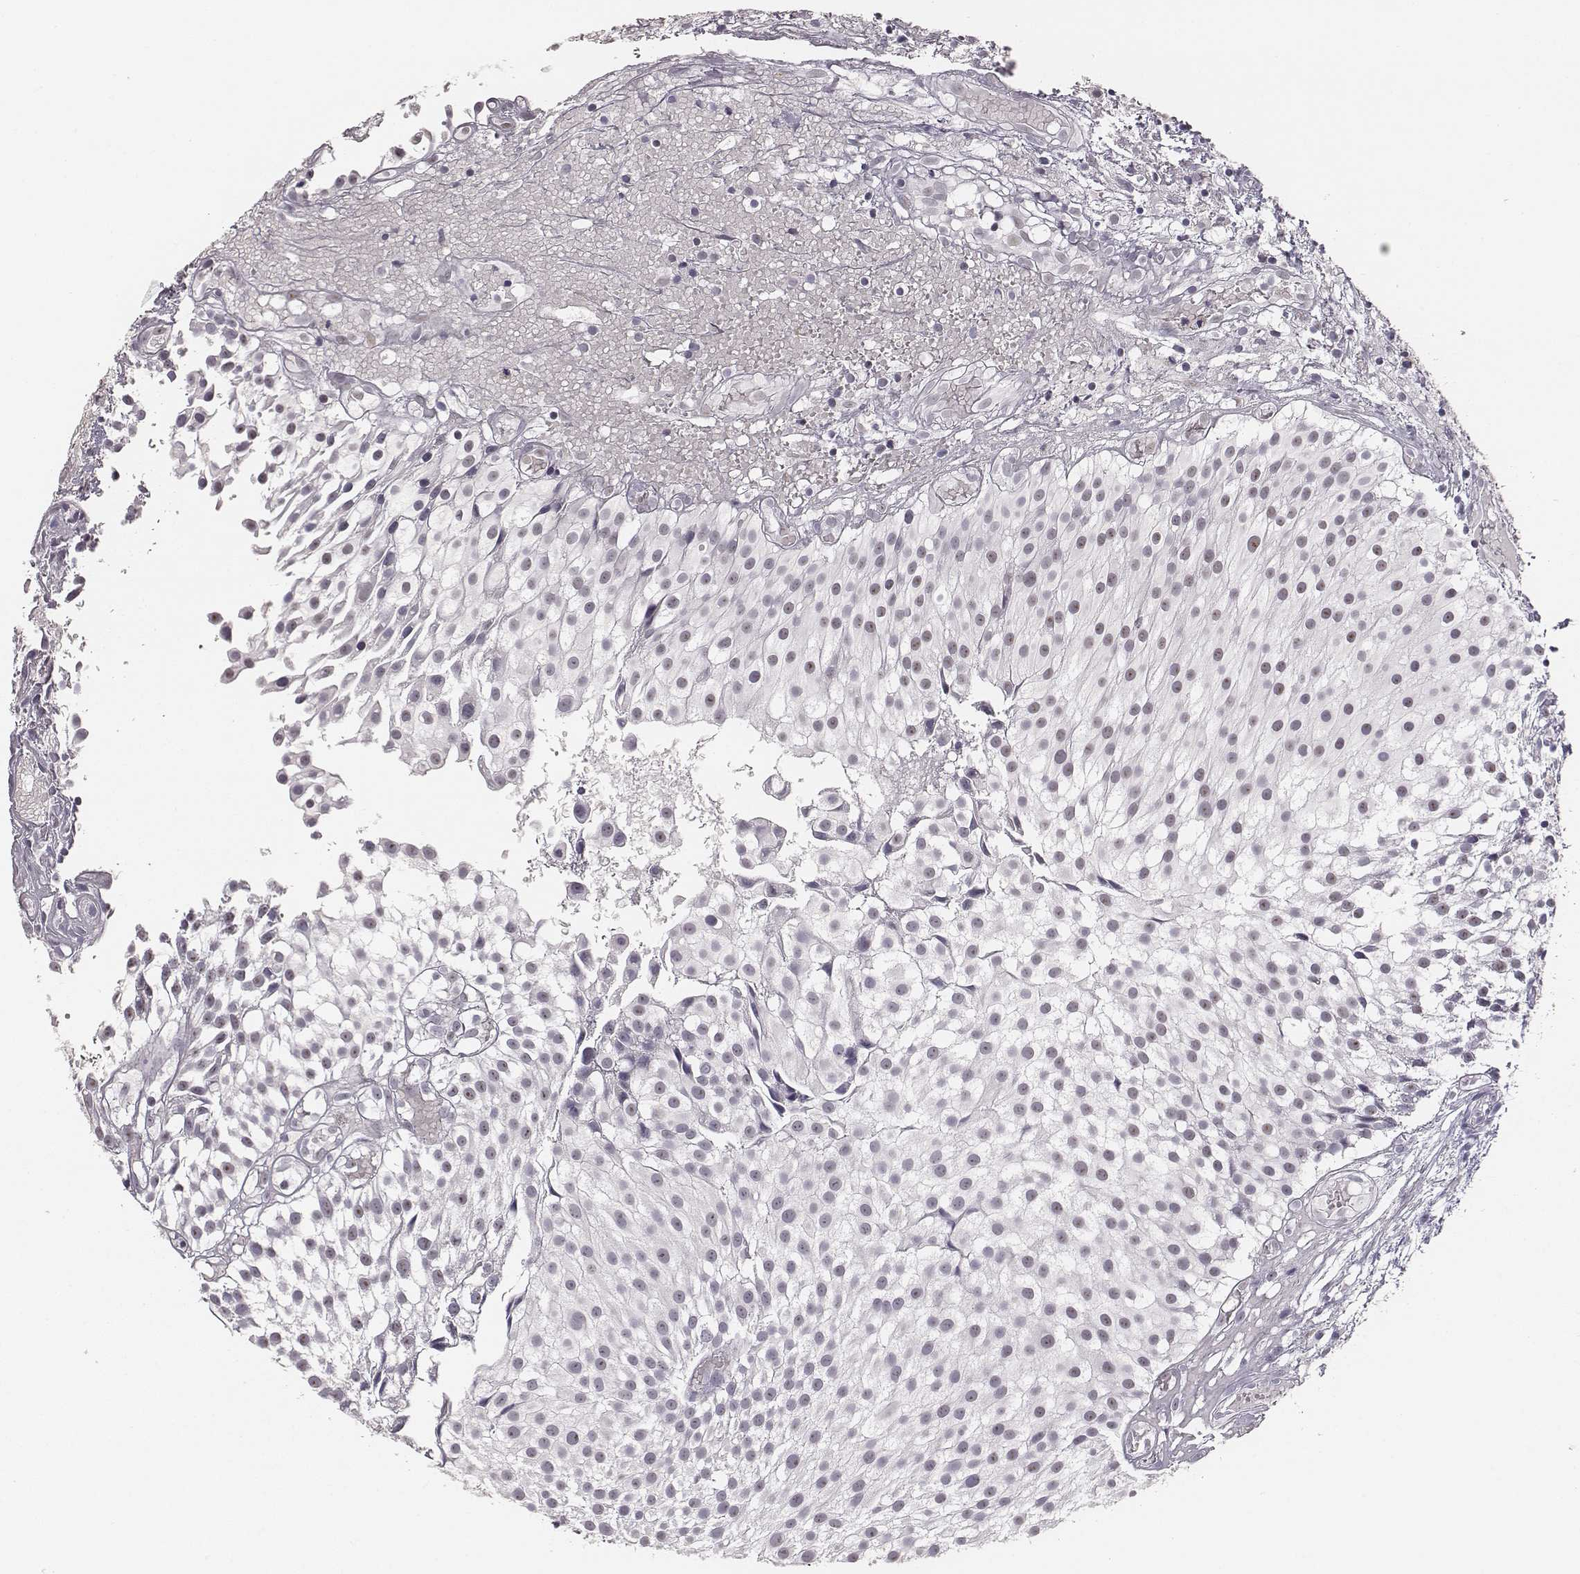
{"staining": {"intensity": "negative", "quantity": "none", "location": "none"}, "tissue": "urothelial cancer", "cell_type": "Tumor cells", "image_type": "cancer", "snomed": [{"axis": "morphology", "description": "Urothelial carcinoma, Low grade"}, {"axis": "topography", "description": "Urinary bladder"}], "caption": "Immunohistochemical staining of human urothelial cancer displays no significant positivity in tumor cells.", "gene": "NIFK", "patient": {"sex": "male", "age": 79}}